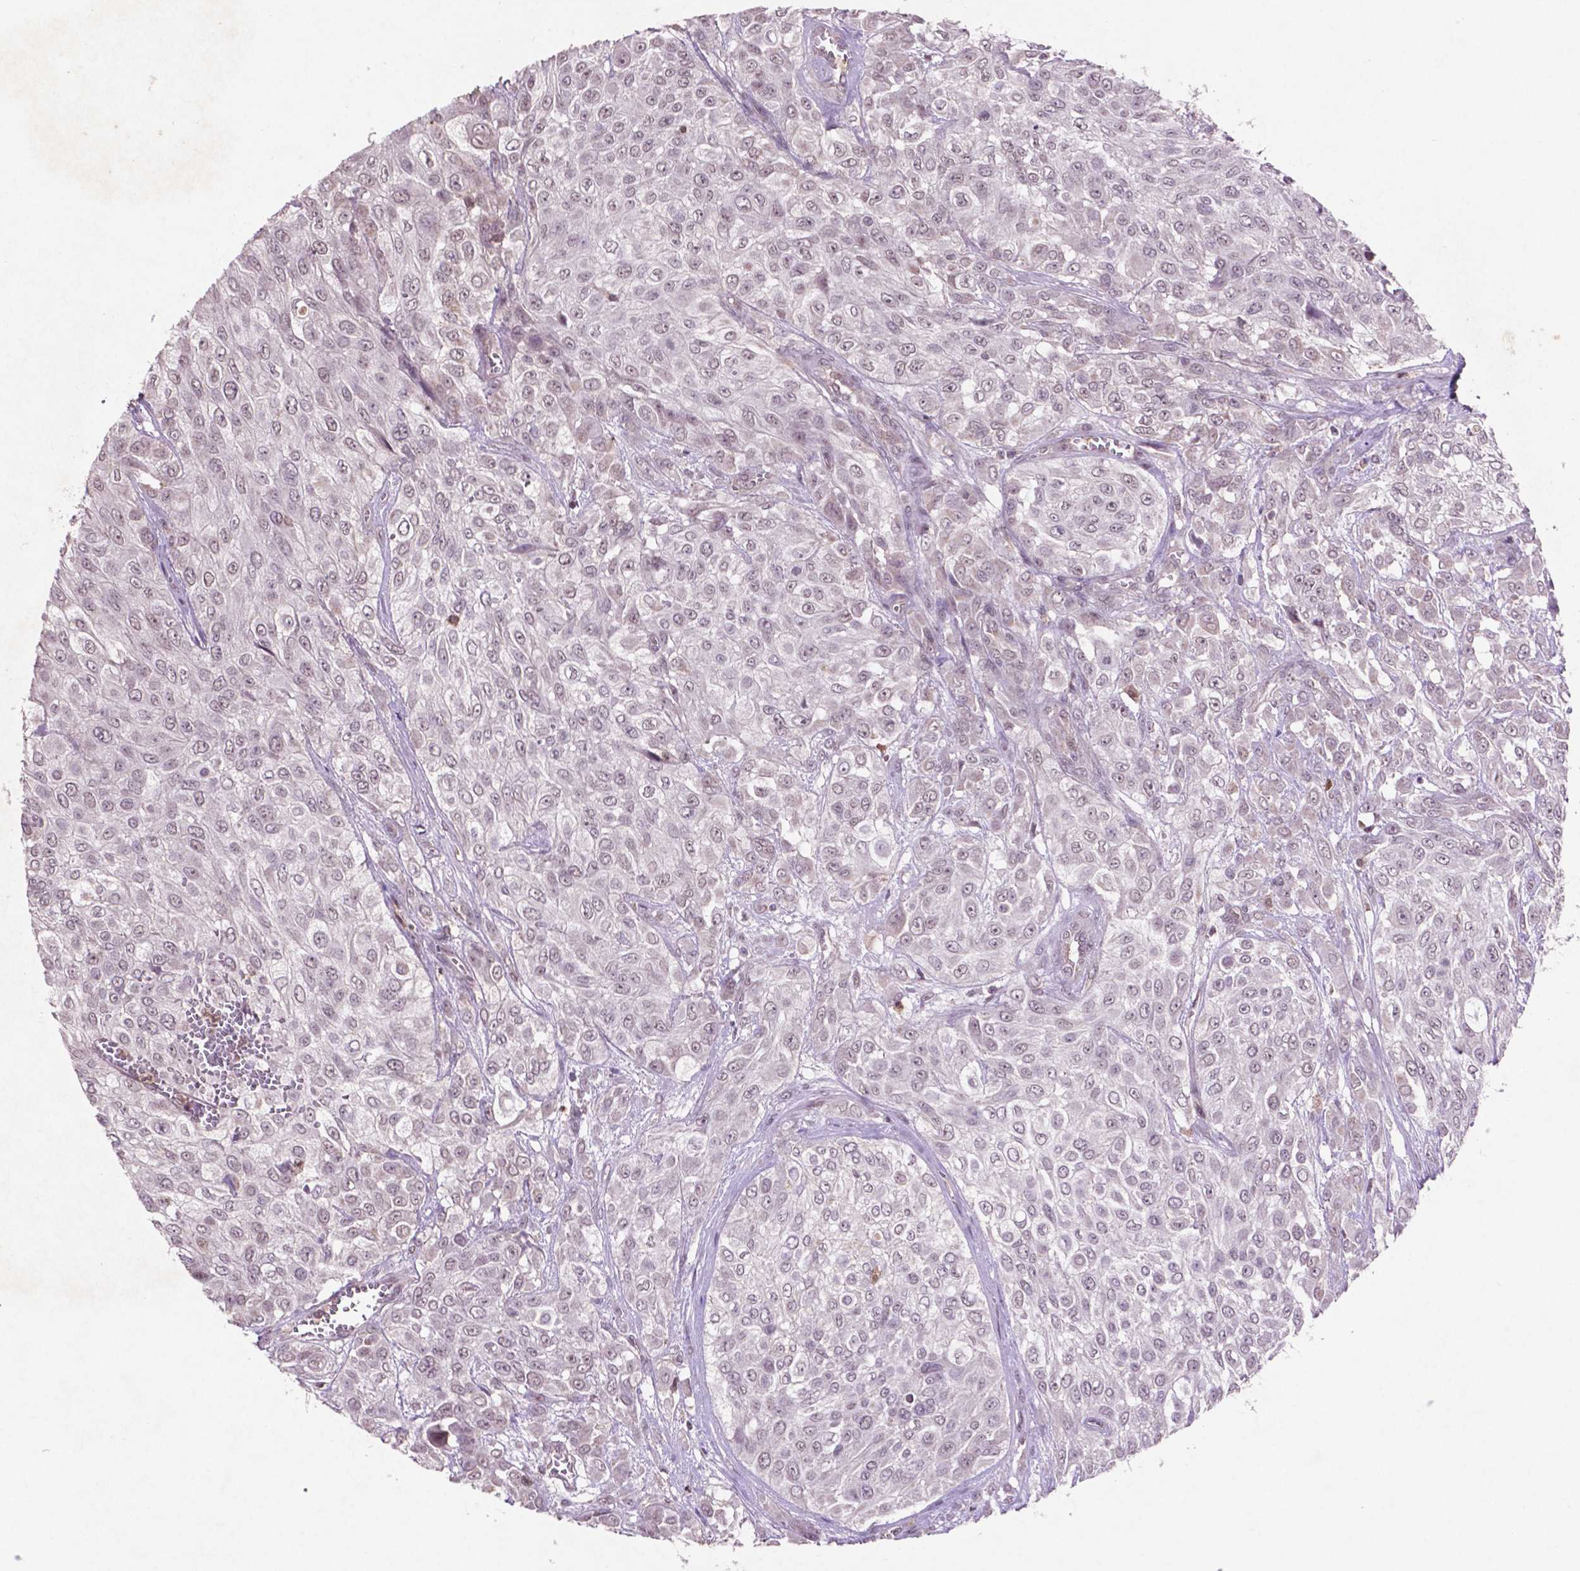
{"staining": {"intensity": "negative", "quantity": "none", "location": "none"}, "tissue": "urothelial cancer", "cell_type": "Tumor cells", "image_type": "cancer", "snomed": [{"axis": "morphology", "description": "Urothelial carcinoma, High grade"}, {"axis": "topography", "description": "Urinary bladder"}], "caption": "Tumor cells are negative for brown protein staining in urothelial cancer. Brightfield microscopy of immunohistochemistry (IHC) stained with DAB (3,3'-diaminobenzidine) (brown) and hematoxylin (blue), captured at high magnification.", "gene": "GLRX", "patient": {"sex": "male", "age": 57}}